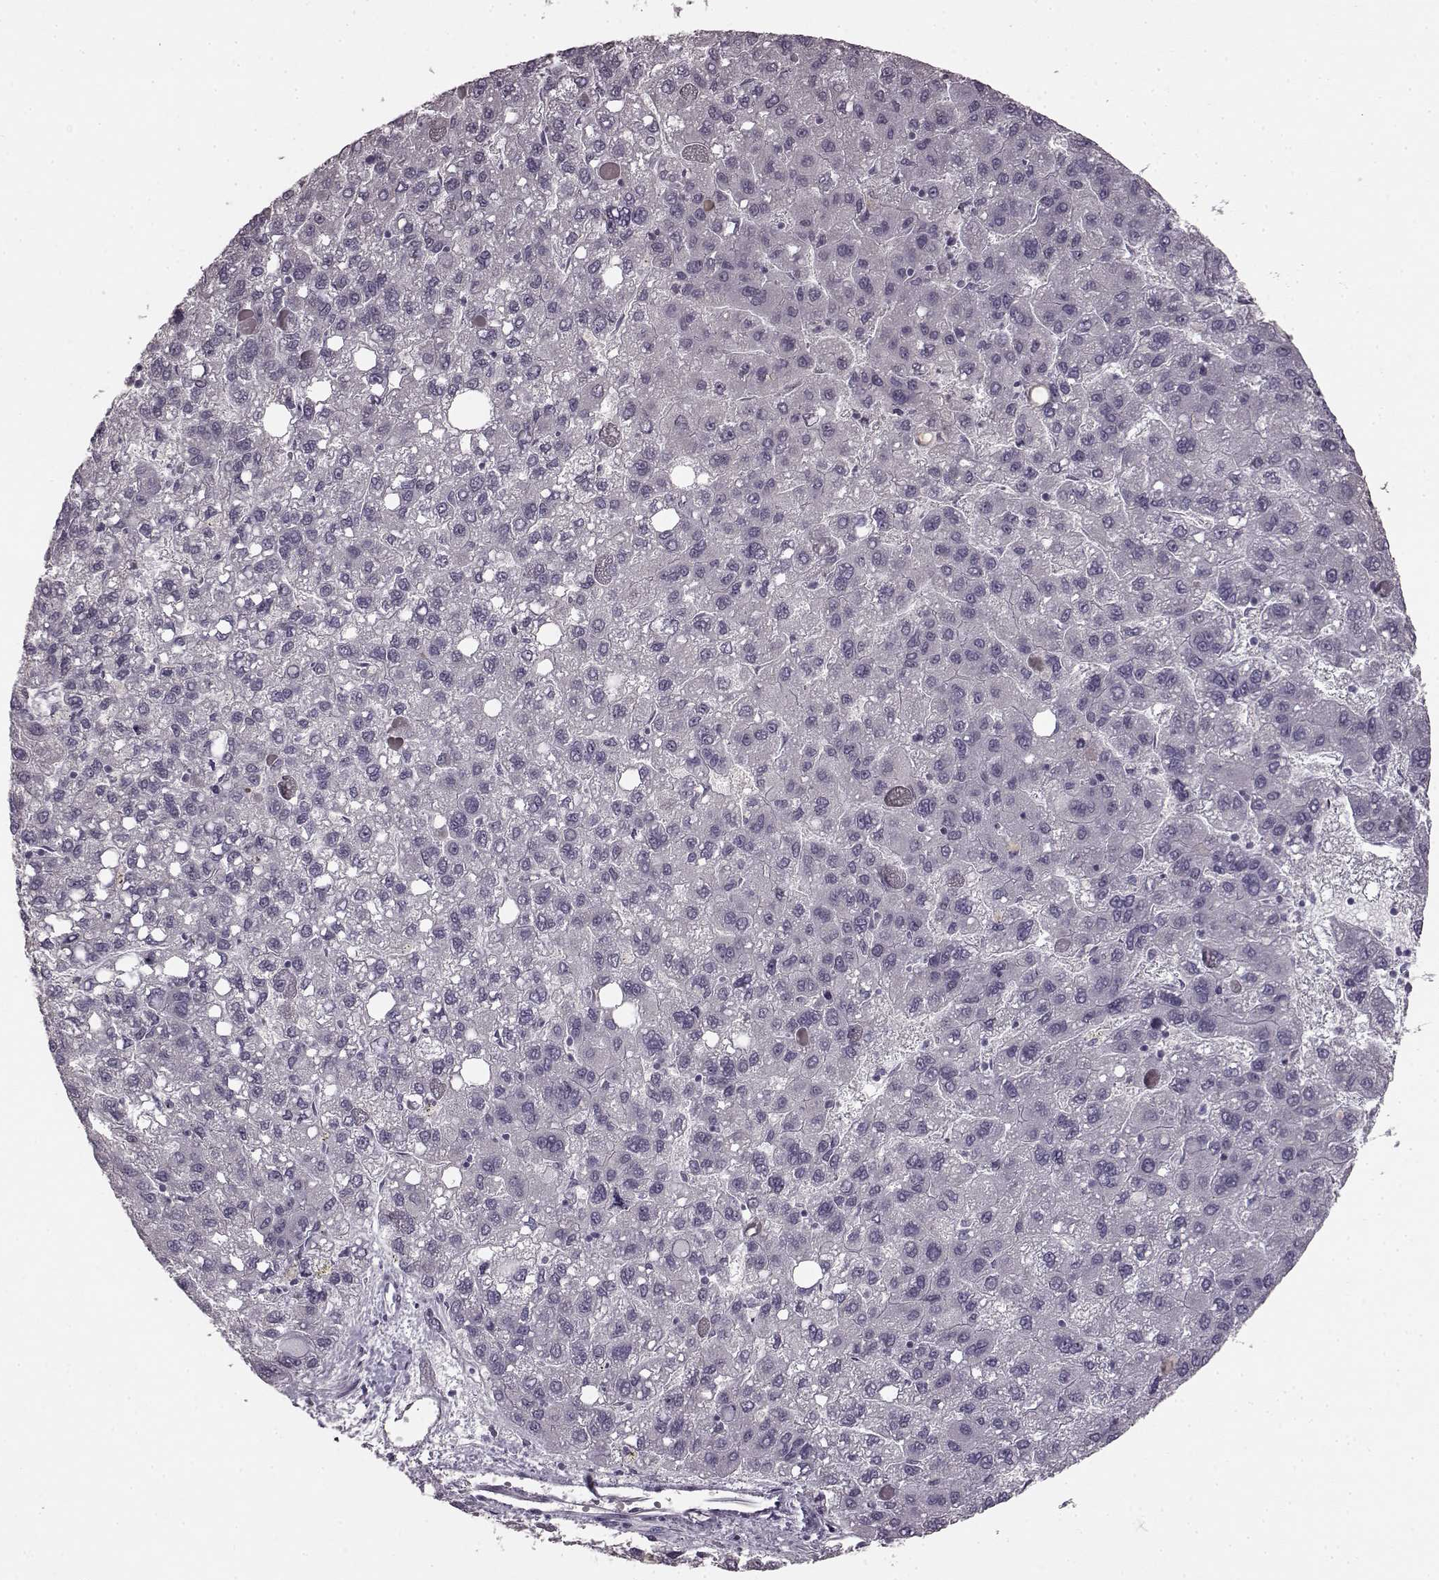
{"staining": {"intensity": "negative", "quantity": "none", "location": "none"}, "tissue": "liver cancer", "cell_type": "Tumor cells", "image_type": "cancer", "snomed": [{"axis": "morphology", "description": "Carcinoma, Hepatocellular, NOS"}, {"axis": "topography", "description": "Liver"}], "caption": "Tumor cells show no significant expression in hepatocellular carcinoma (liver).", "gene": "LHB", "patient": {"sex": "female", "age": 82}}